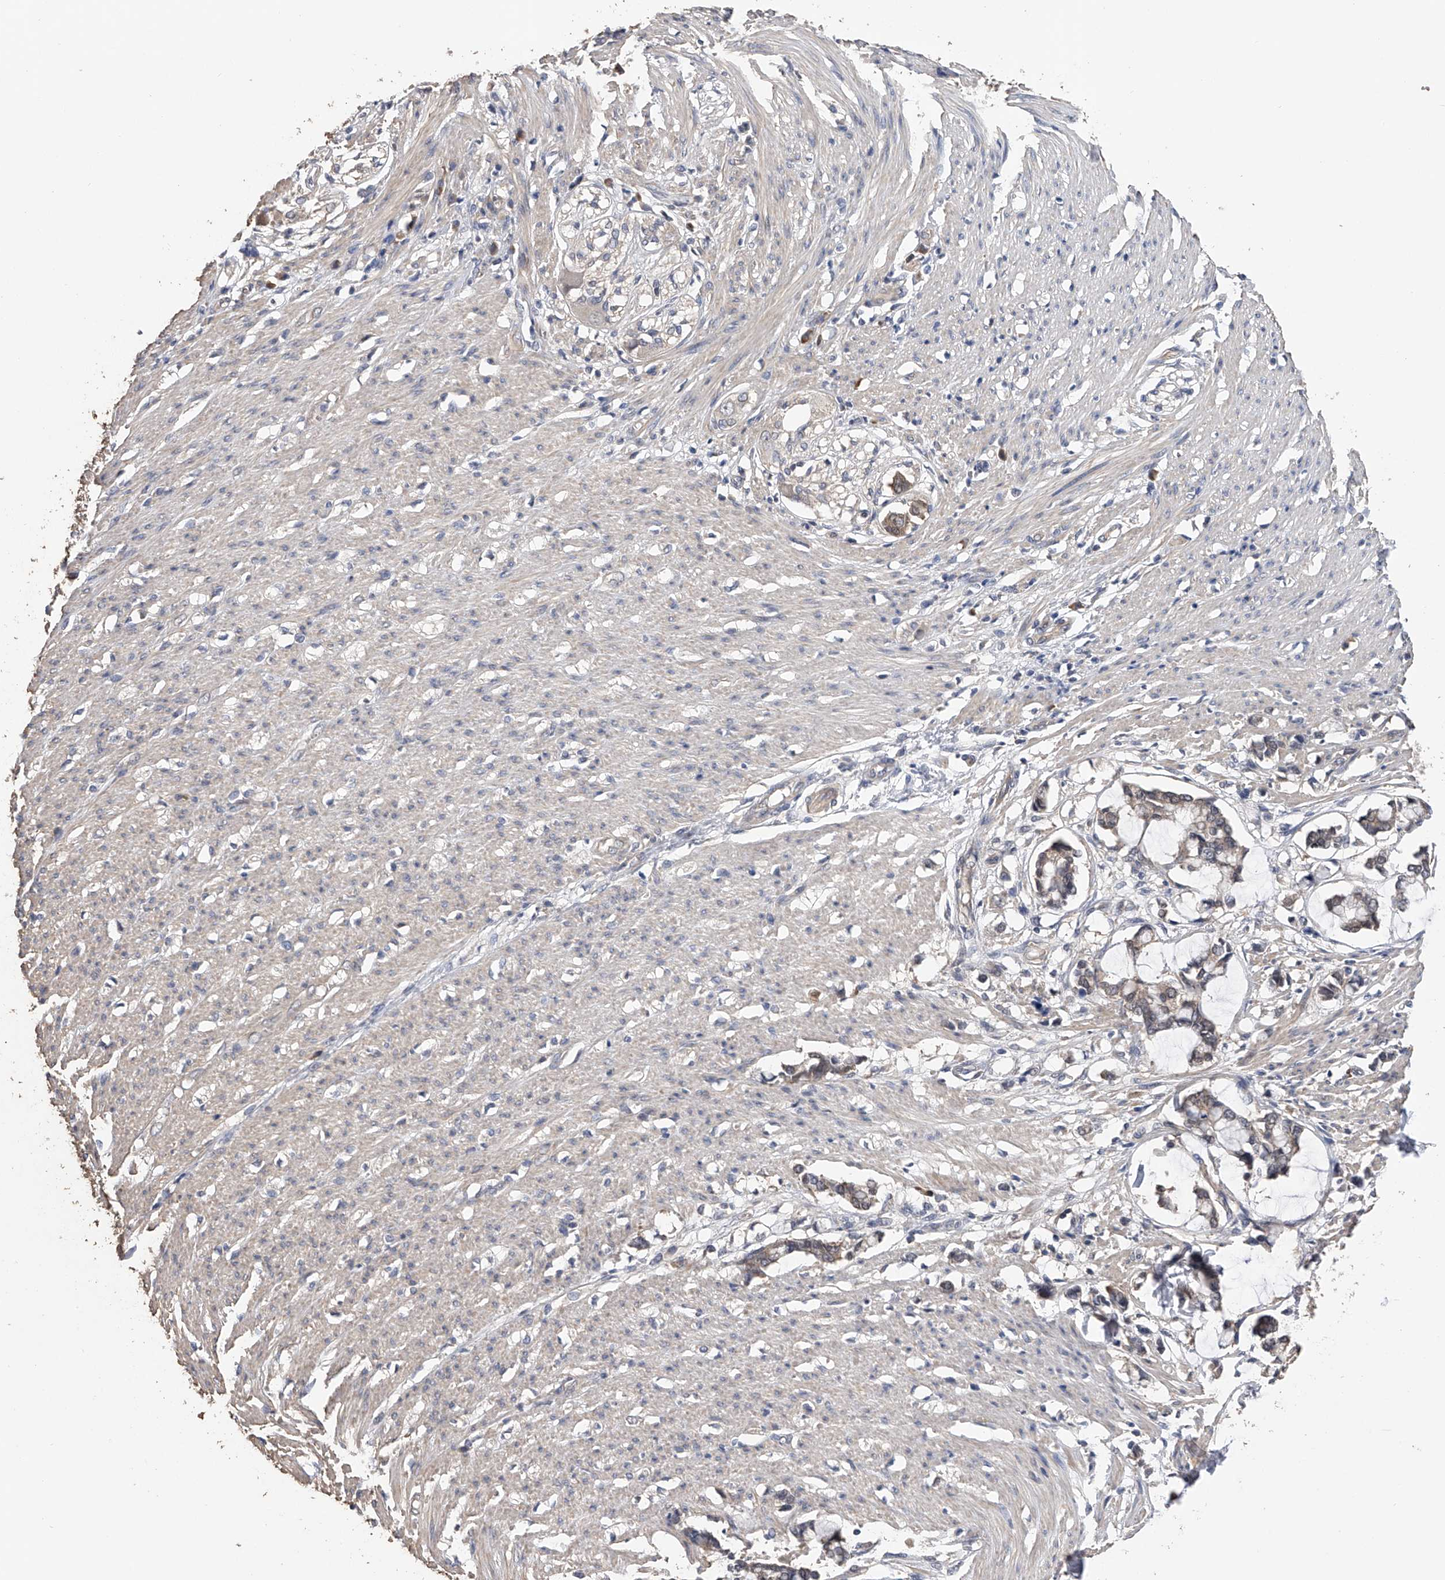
{"staining": {"intensity": "weak", "quantity": "<25%", "location": "cytoplasmic/membranous"}, "tissue": "smooth muscle", "cell_type": "Smooth muscle cells", "image_type": "normal", "snomed": [{"axis": "morphology", "description": "Normal tissue, NOS"}, {"axis": "morphology", "description": "Adenocarcinoma, NOS"}, {"axis": "topography", "description": "Colon"}, {"axis": "topography", "description": "Peripheral nerve tissue"}], "caption": "DAB immunohistochemical staining of normal human smooth muscle shows no significant expression in smooth muscle cells.", "gene": "CFAP298", "patient": {"sex": "male", "age": 14}}